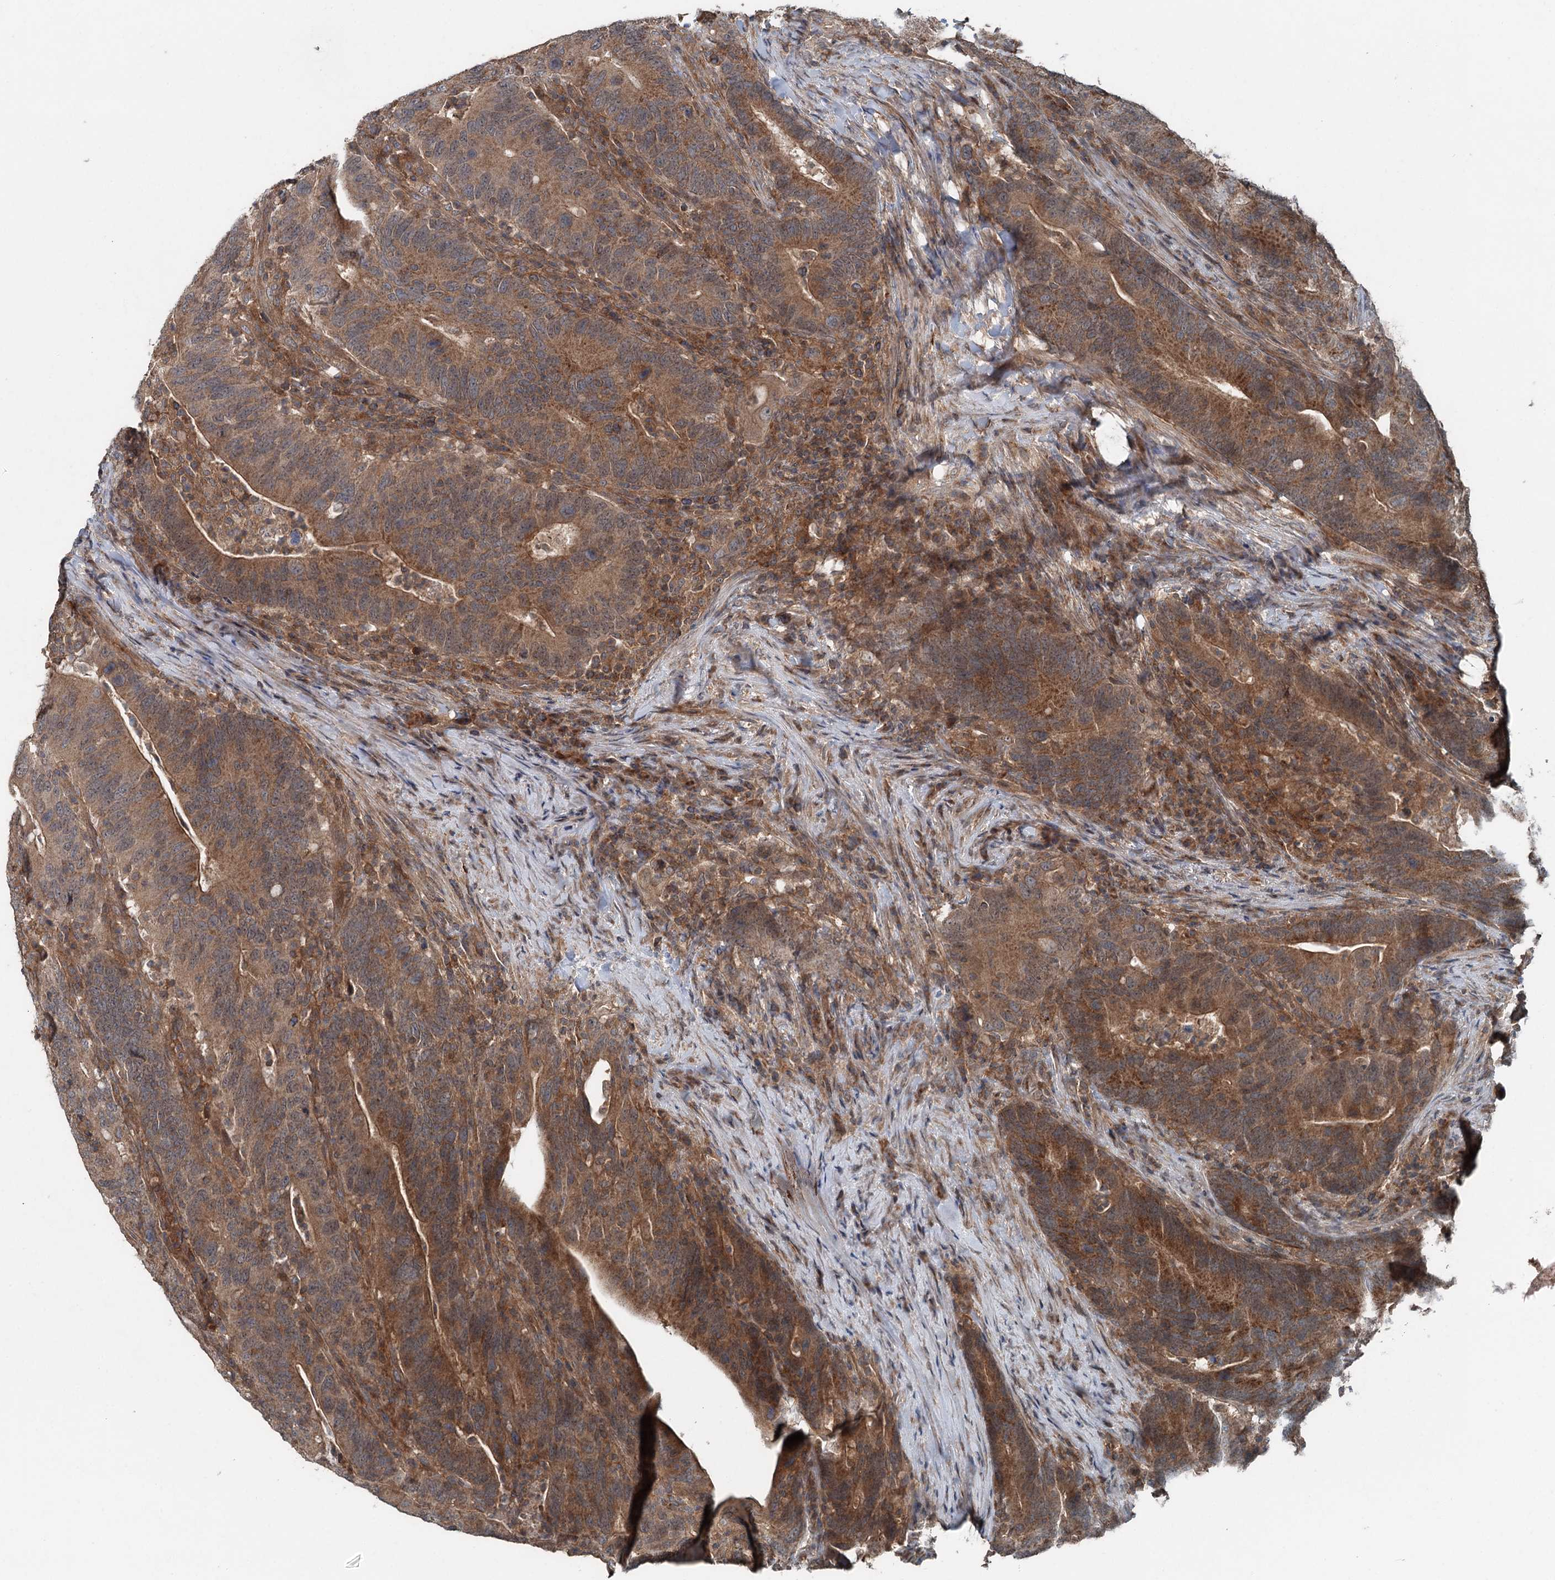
{"staining": {"intensity": "moderate", "quantity": ">75%", "location": "cytoplasmic/membranous"}, "tissue": "colorectal cancer", "cell_type": "Tumor cells", "image_type": "cancer", "snomed": [{"axis": "morphology", "description": "Adenocarcinoma, NOS"}, {"axis": "topography", "description": "Colon"}], "caption": "A brown stain labels moderate cytoplasmic/membranous expression of a protein in human adenocarcinoma (colorectal) tumor cells.", "gene": "SKIC3", "patient": {"sex": "female", "age": 66}}